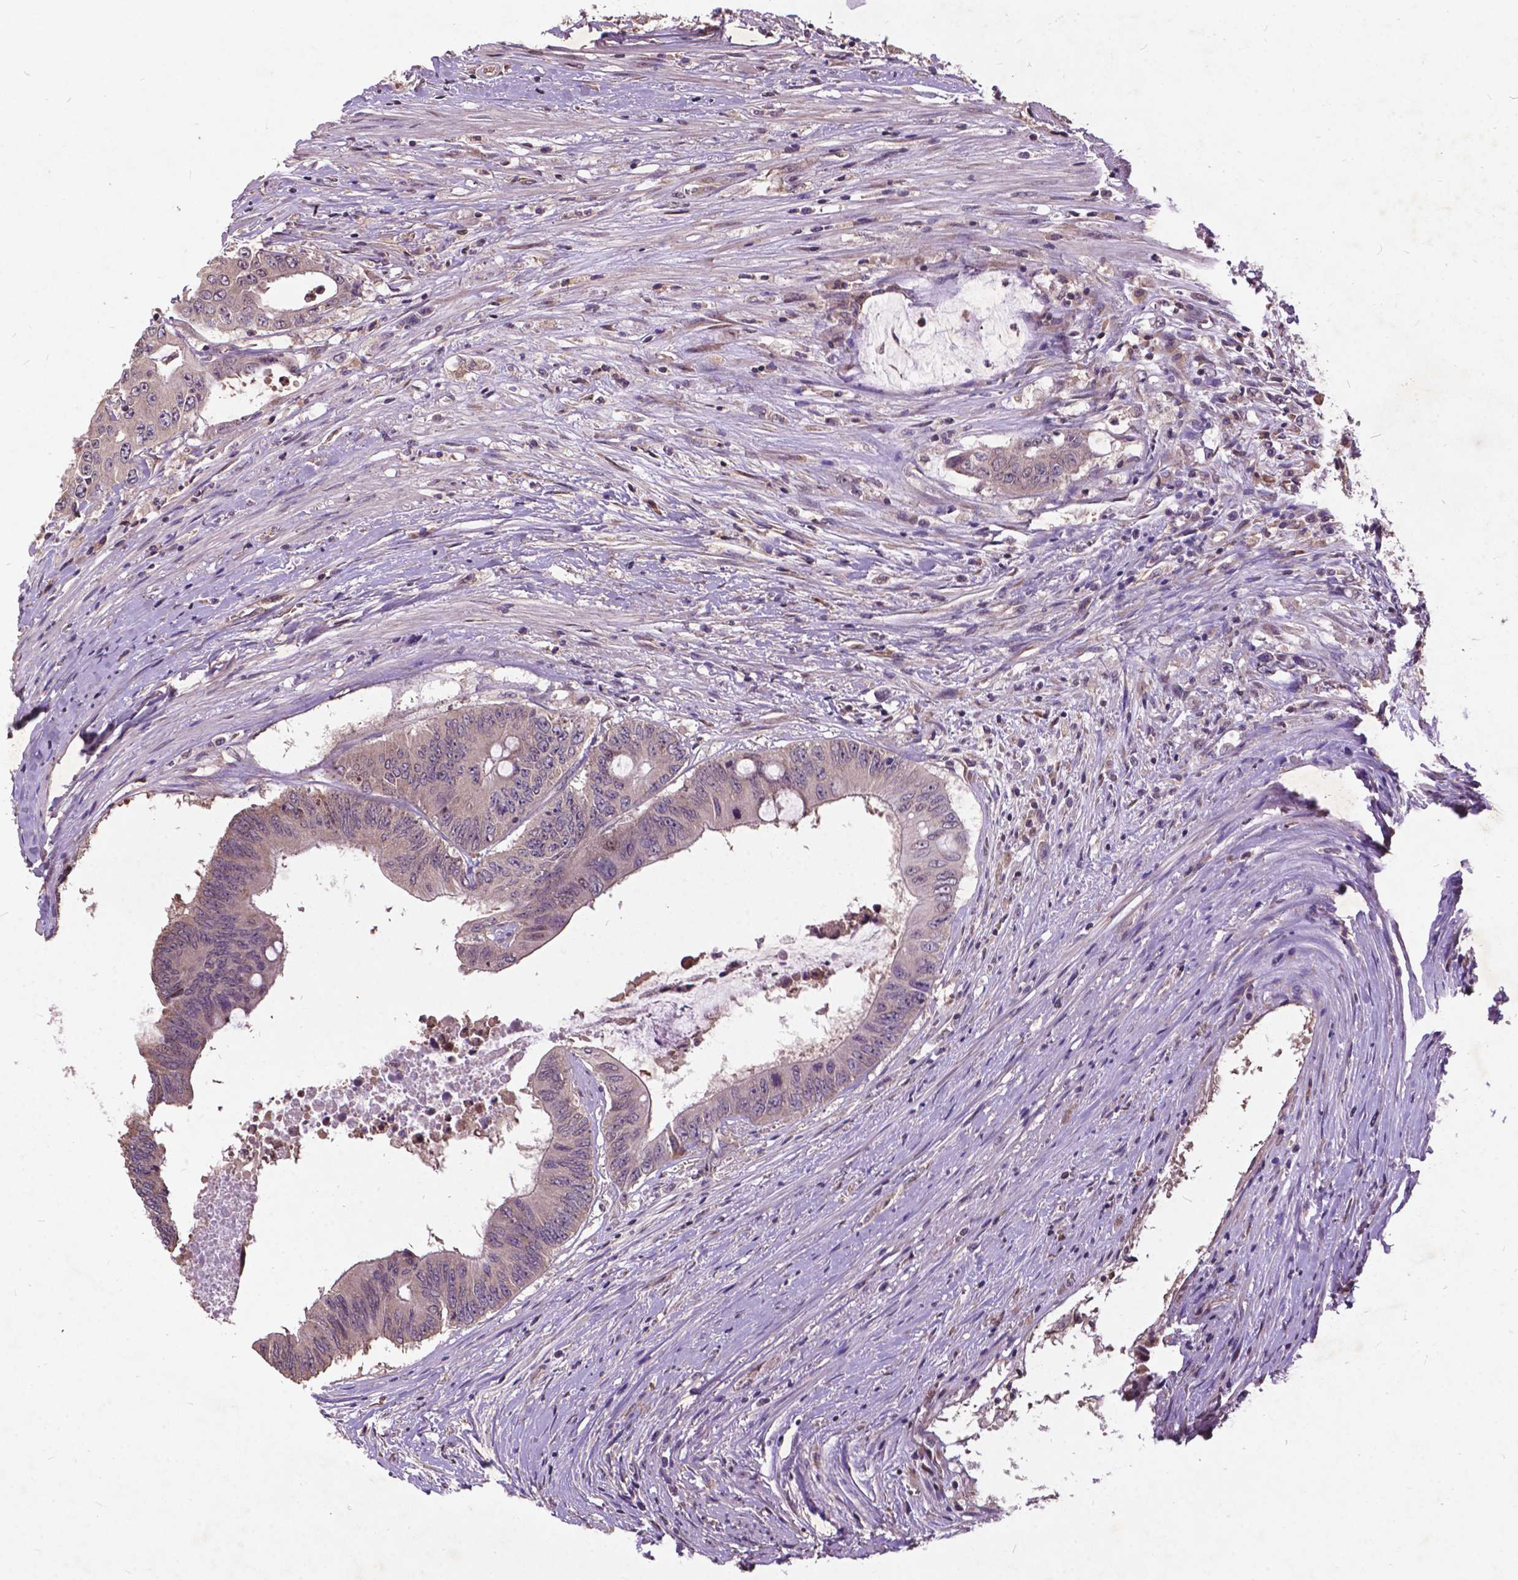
{"staining": {"intensity": "negative", "quantity": "none", "location": "none"}, "tissue": "colorectal cancer", "cell_type": "Tumor cells", "image_type": "cancer", "snomed": [{"axis": "morphology", "description": "Adenocarcinoma, NOS"}, {"axis": "topography", "description": "Rectum"}], "caption": "A histopathology image of adenocarcinoma (colorectal) stained for a protein demonstrates no brown staining in tumor cells.", "gene": "AP1S3", "patient": {"sex": "male", "age": 59}}